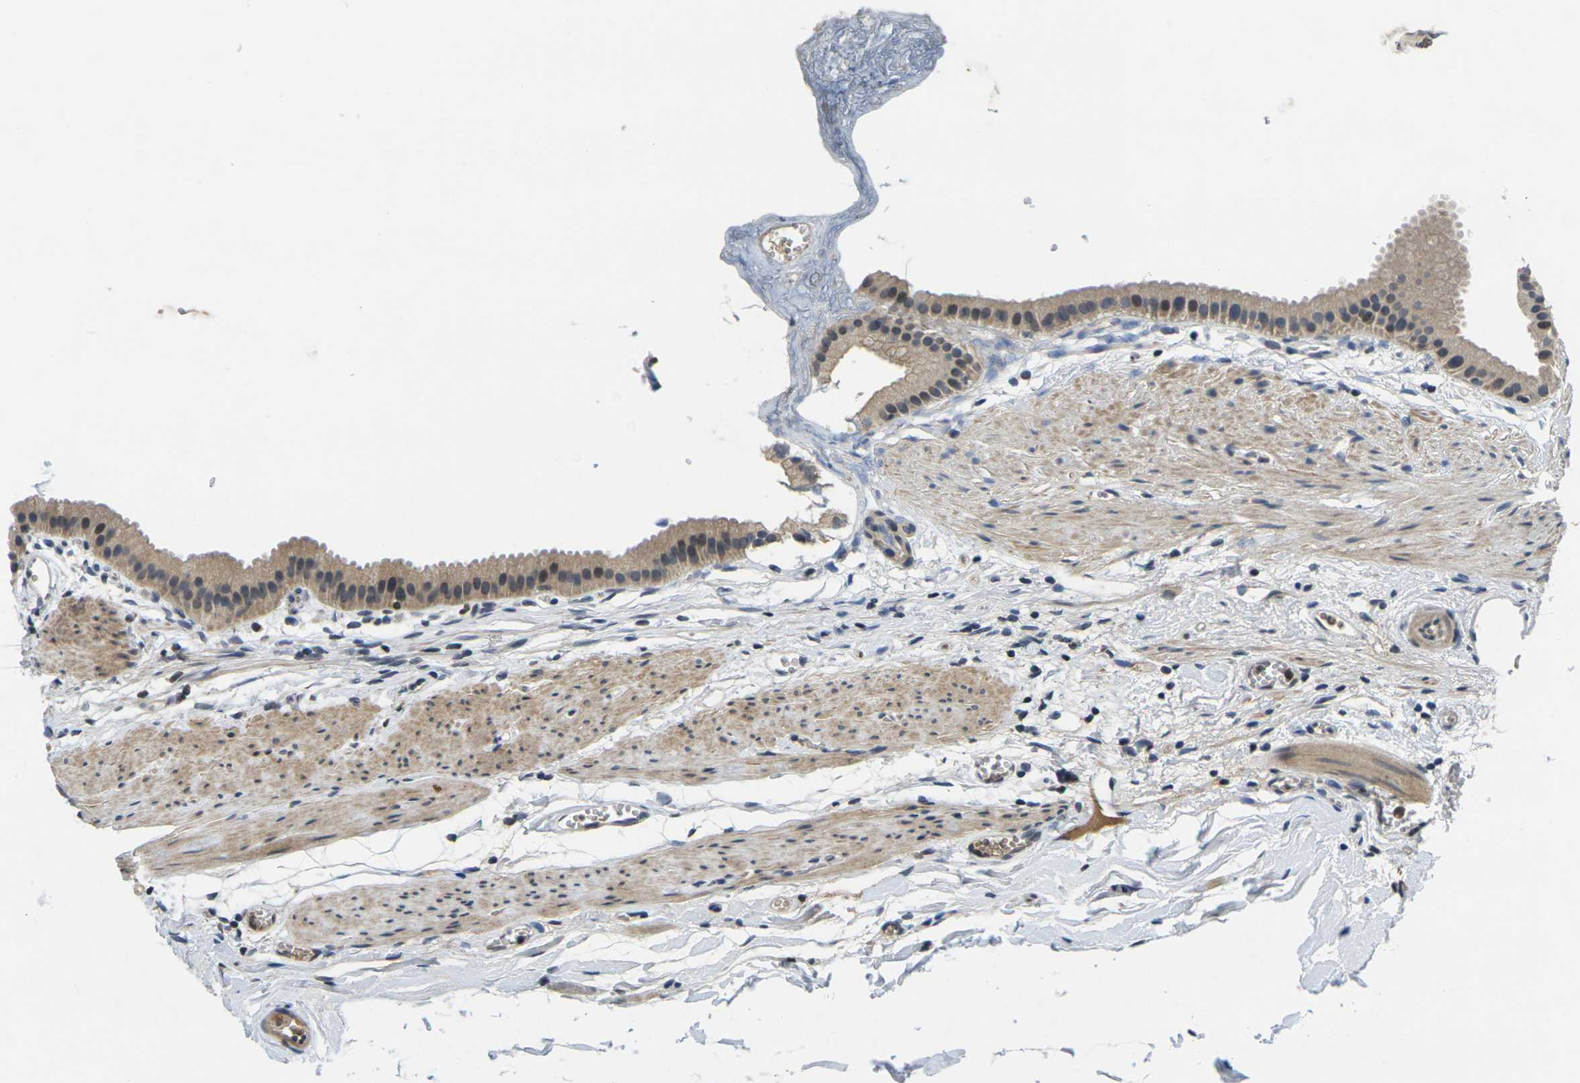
{"staining": {"intensity": "moderate", "quantity": ">75%", "location": "cytoplasmic/membranous"}, "tissue": "gallbladder", "cell_type": "Glandular cells", "image_type": "normal", "snomed": [{"axis": "morphology", "description": "Normal tissue, NOS"}, {"axis": "topography", "description": "Gallbladder"}], "caption": "Immunohistochemistry of normal gallbladder shows medium levels of moderate cytoplasmic/membranous expression in approximately >75% of glandular cells.", "gene": "C1QC", "patient": {"sex": "female", "age": 64}}